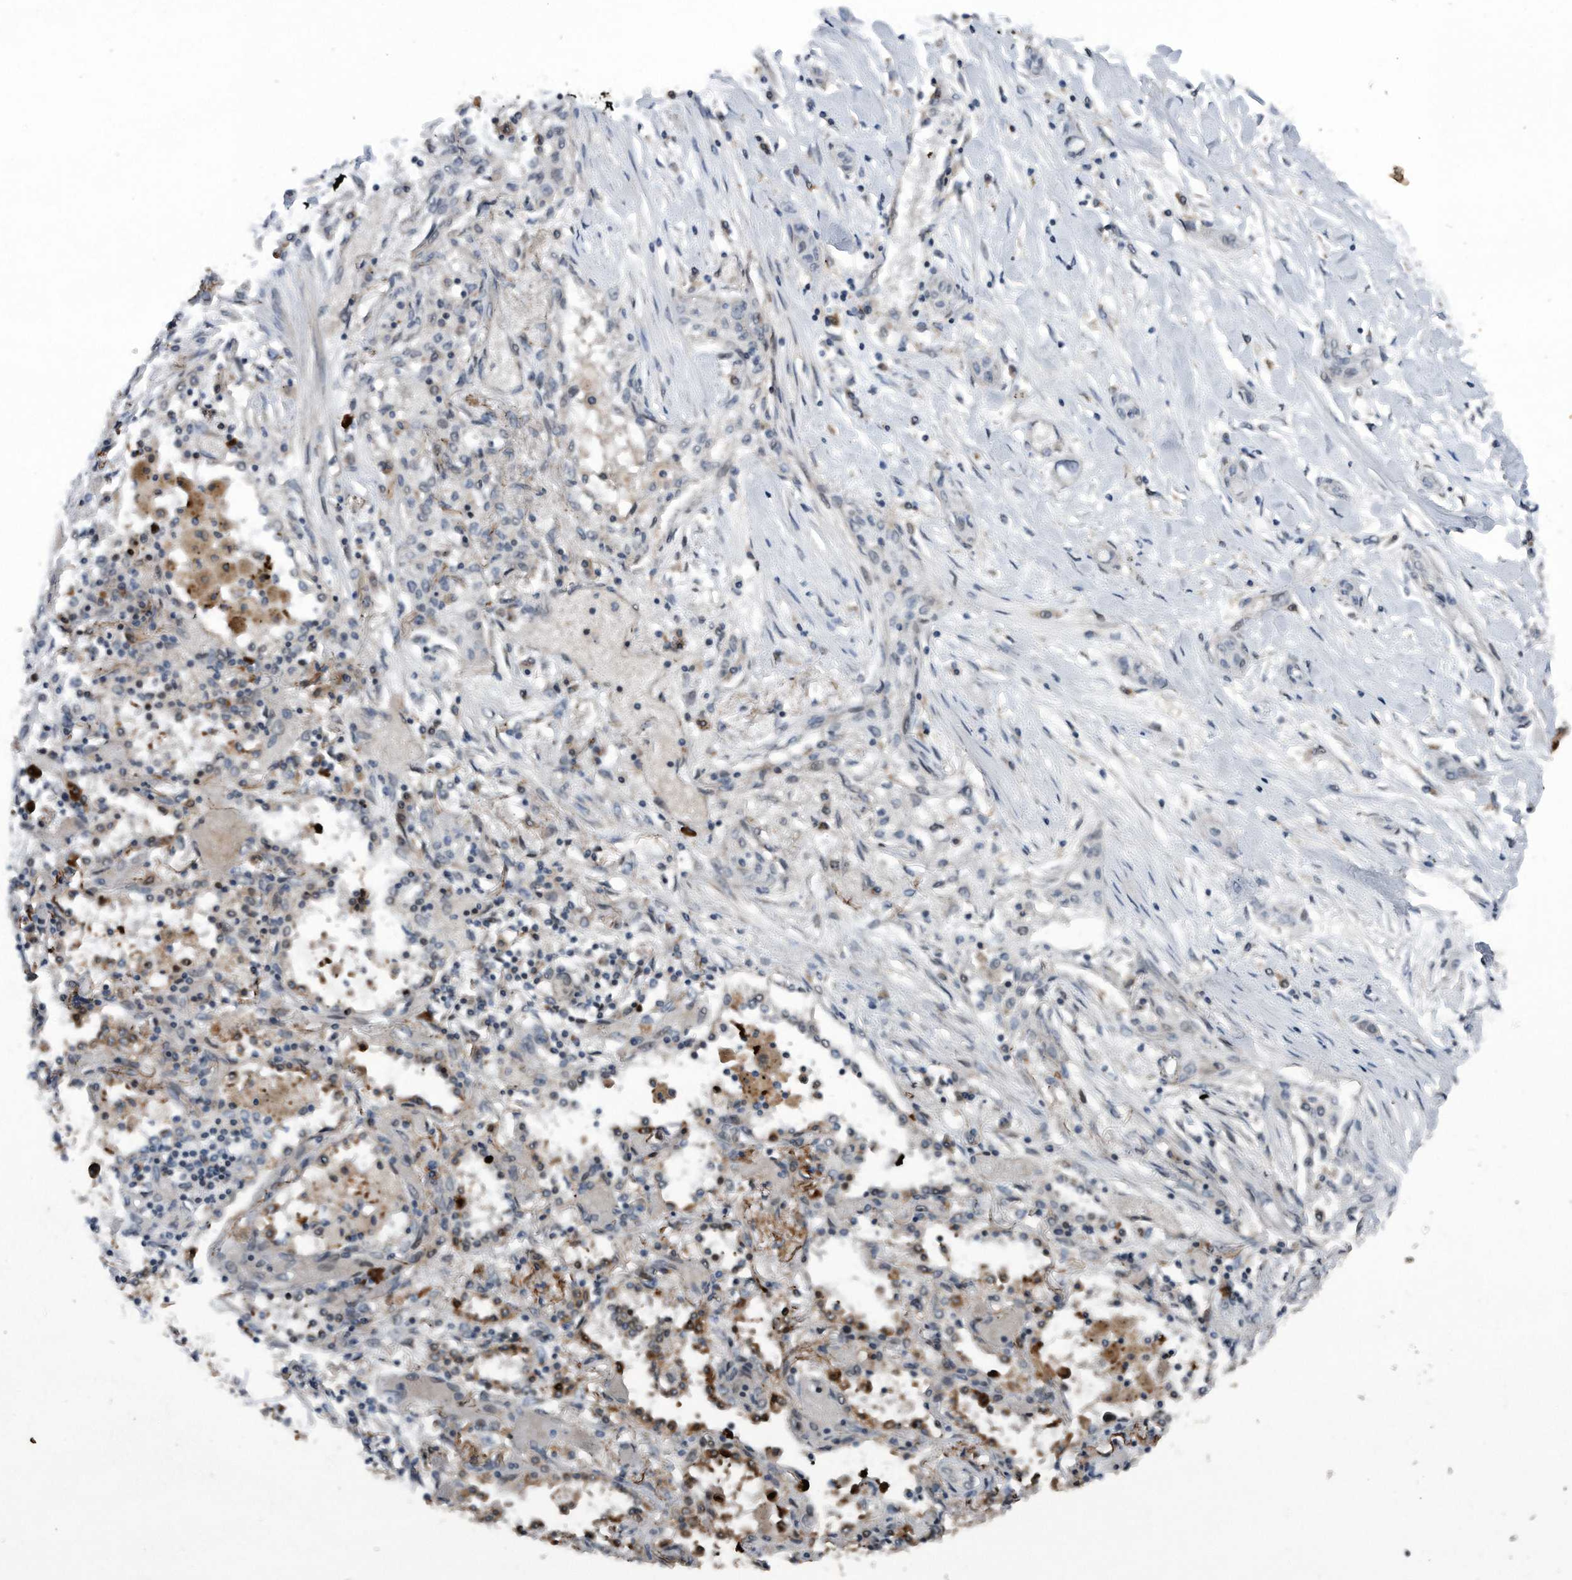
{"staining": {"intensity": "negative", "quantity": "none", "location": "none"}, "tissue": "lung cancer", "cell_type": "Tumor cells", "image_type": "cancer", "snomed": [{"axis": "morphology", "description": "Squamous cell carcinoma, NOS"}, {"axis": "topography", "description": "Lung"}], "caption": "Immunohistochemistry (IHC) histopathology image of human squamous cell carcinoma (lung) stained for a protein (brown), which exhibits no expression in tumor cells.", "gene": "DST", "patient": {"sex": "female", "age": 47}}